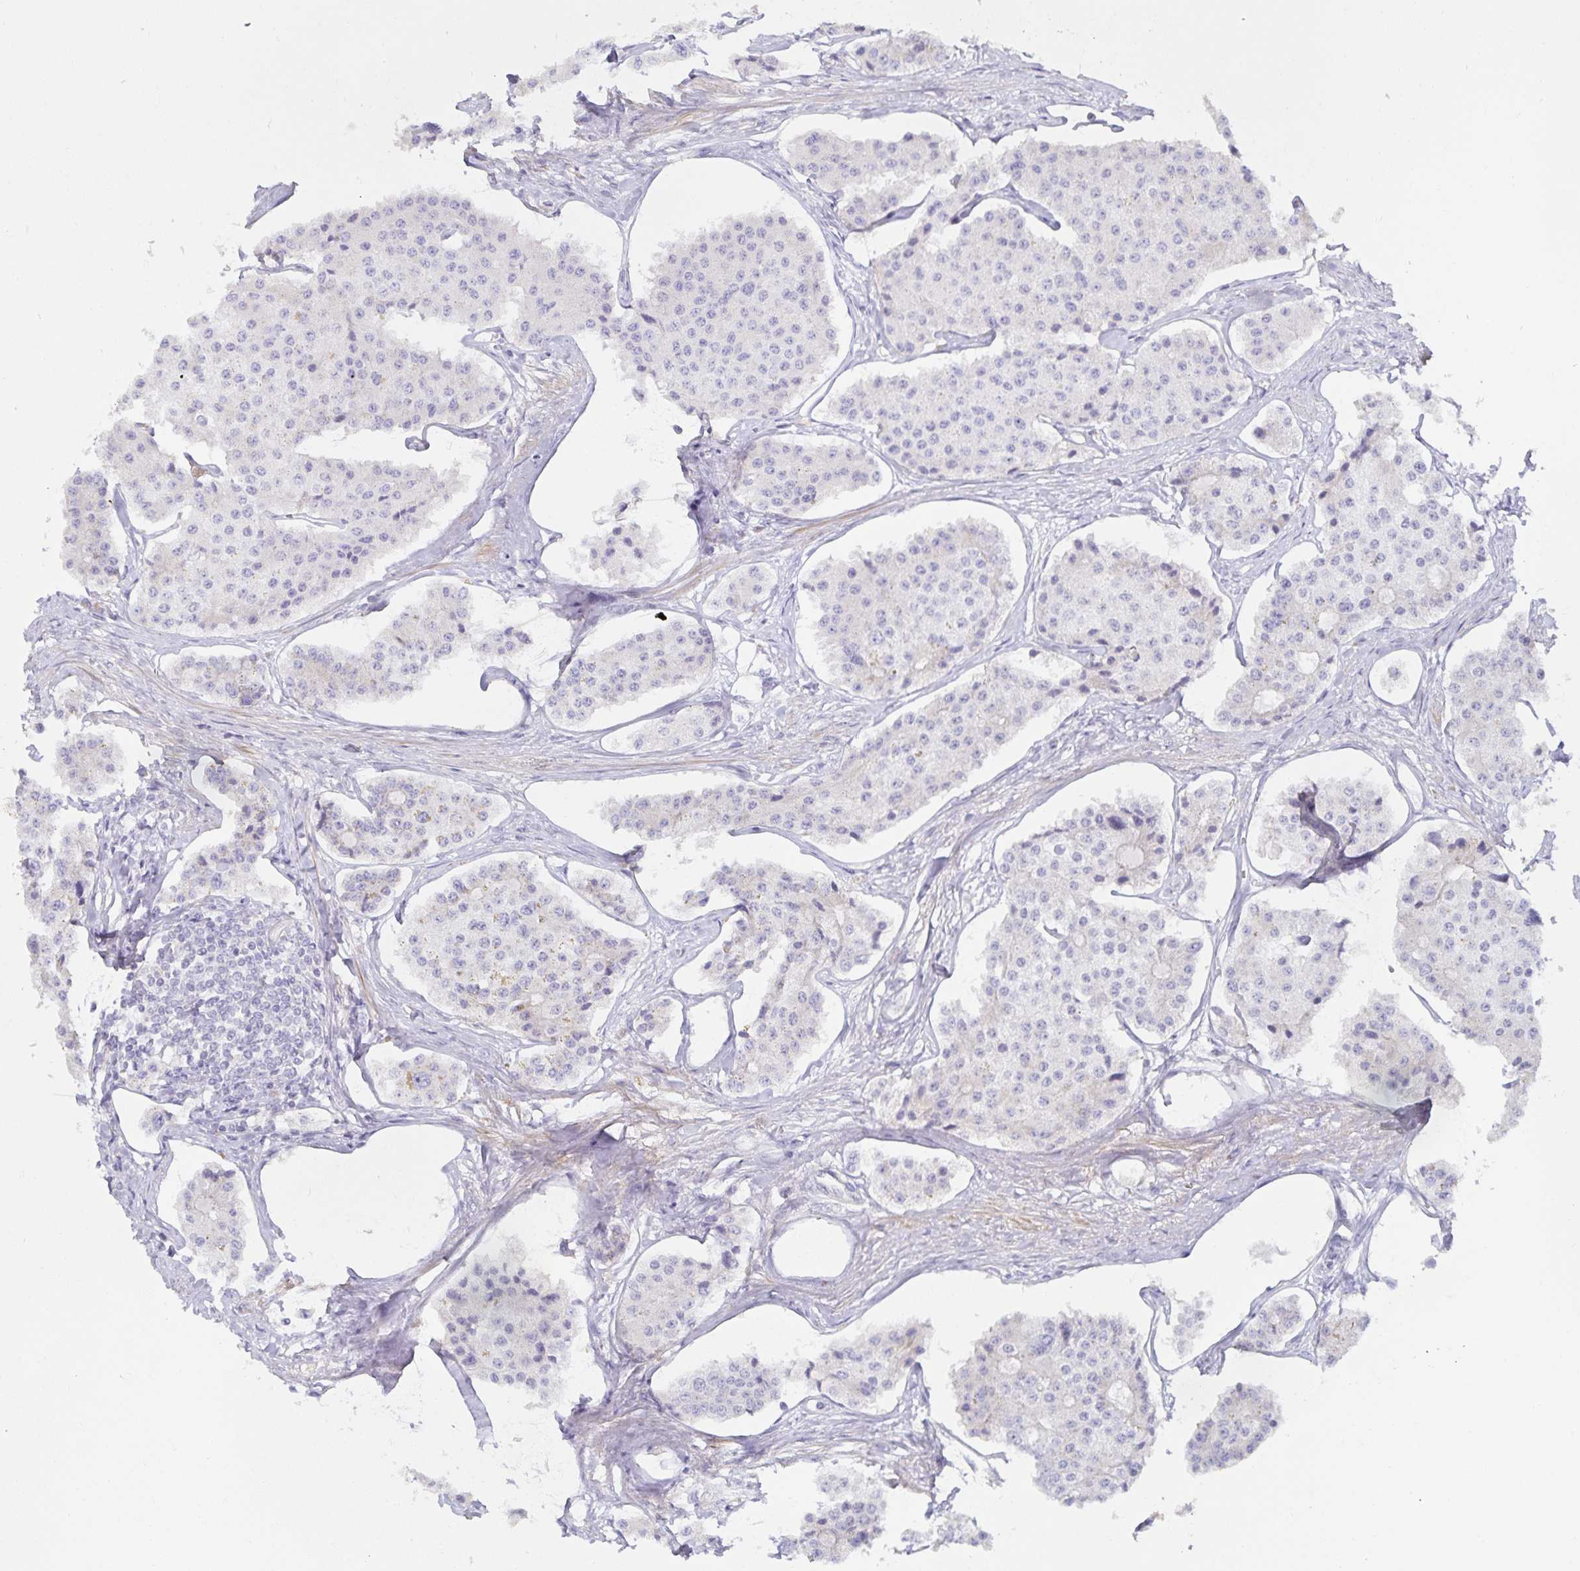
{"staining": {"intensity": "negative", "quantity": "none", "location": "none"}, "tissue": "carcinoid", "cell_type": "Tumor cells", "image_type": "cancer", "snomed": [{"axis": "morphology", "description": "Carcinoid, malignant, NOS"}, {"axis": "topography", "description": "Small intestine"}], "caption": "High power microscopy histopathology image of an IHC histopathology image of carcinoid, revealing no significant staining in tumor cells. (Brightfield microscopy of DAB immunohistochemistry at high magnification).", "gene": "METTL22", "patient": {"sex": "female", "age": 65}}